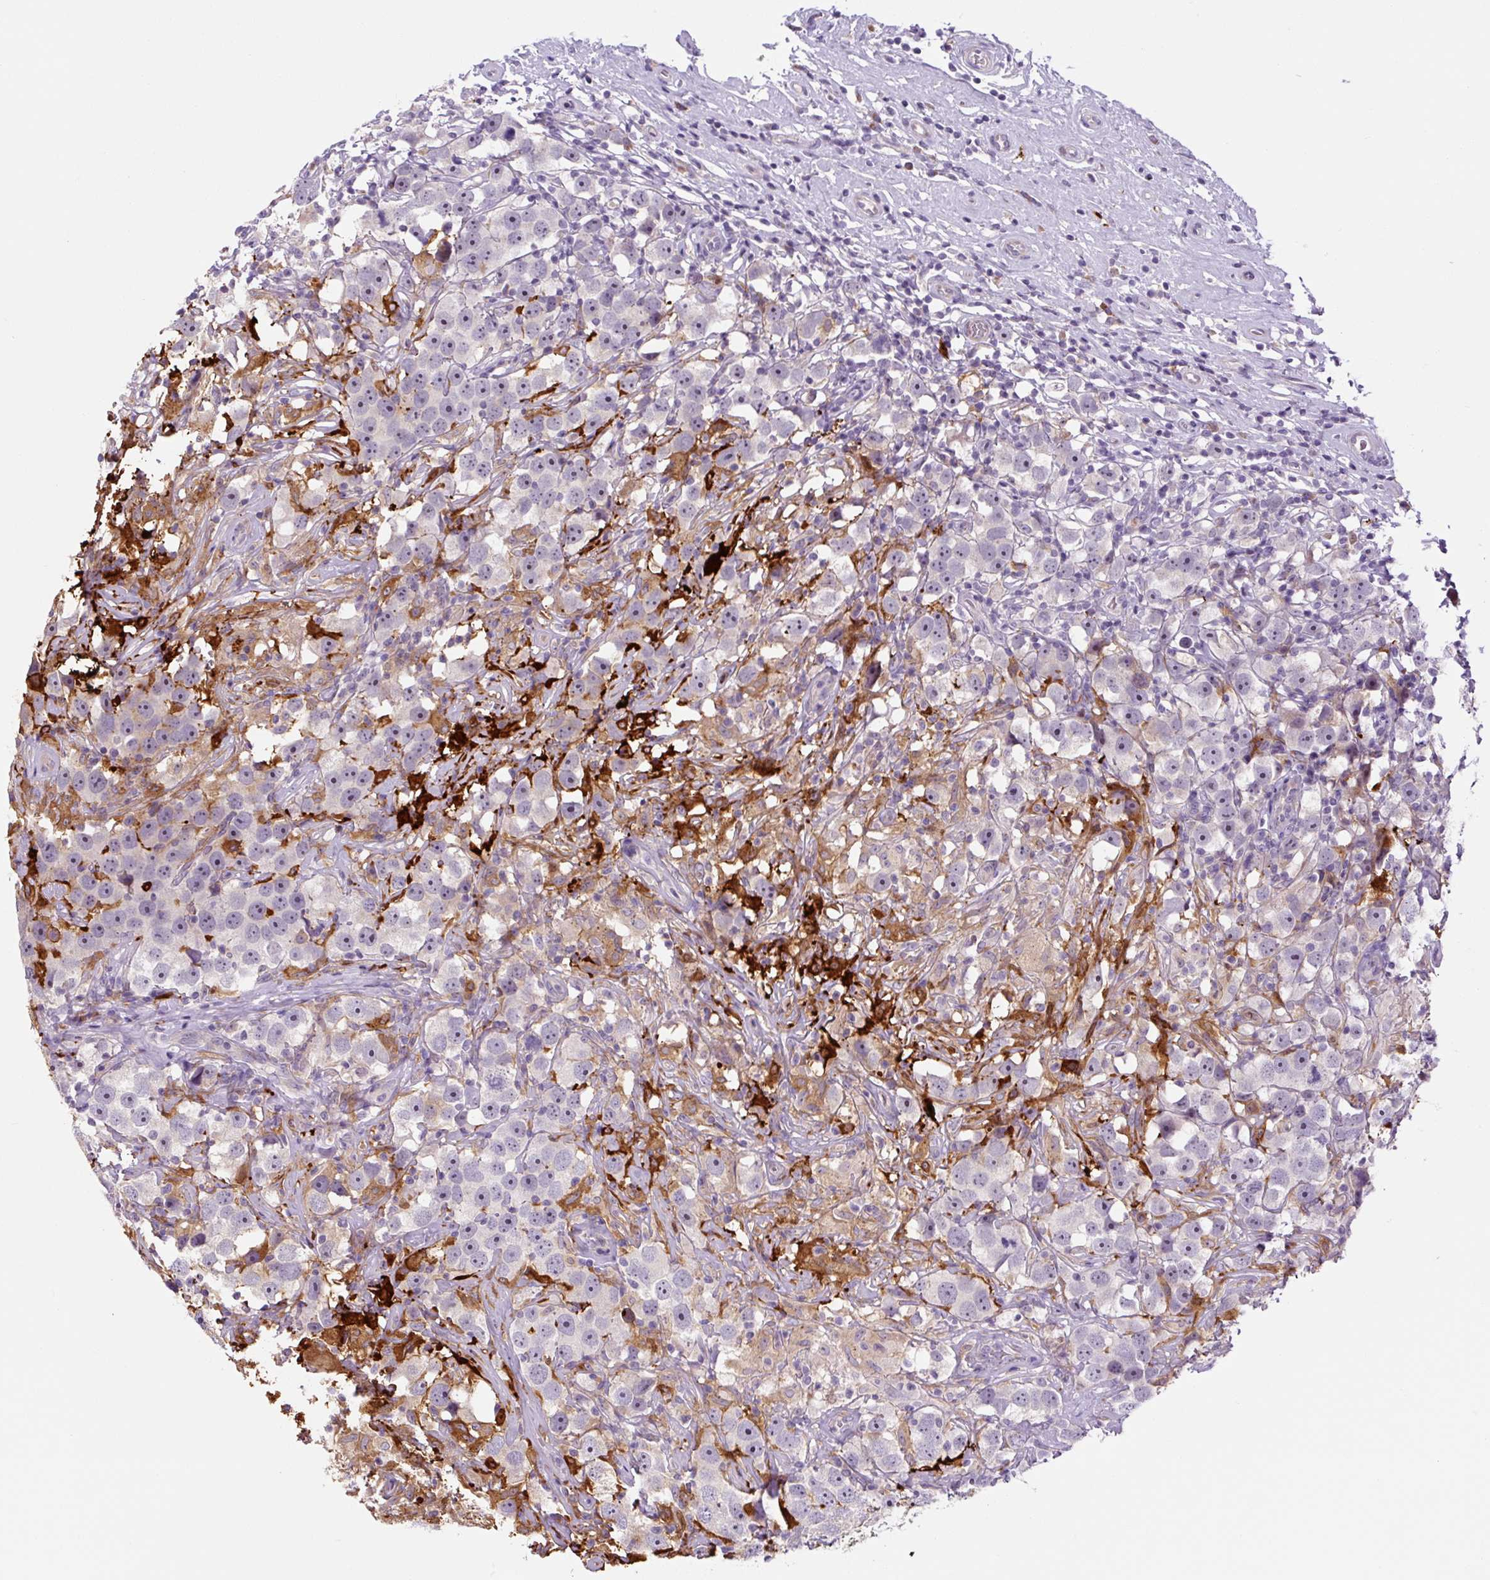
{"staining": {"intensity": "moderate", "quantity": "25%-75%", "location": "cytoplasmic/membranous"}, "tissue": "testis cancer", "cell_type": "Tumor cells", "image_type": "cancer", "snomed": [{"axis": "morphology", "description": "Seminoma, NOS"}, {"axis": "topography", "description": "Testis"}], "caption": "Testis seminoma was stained to show a protein in brown. There is medium levels of moderate cytoplasmic/membranous staining in approximately 25%-75% of tumor cells.", "gene": "FUT10", "patient": {"sex": "male", "age": 49}}